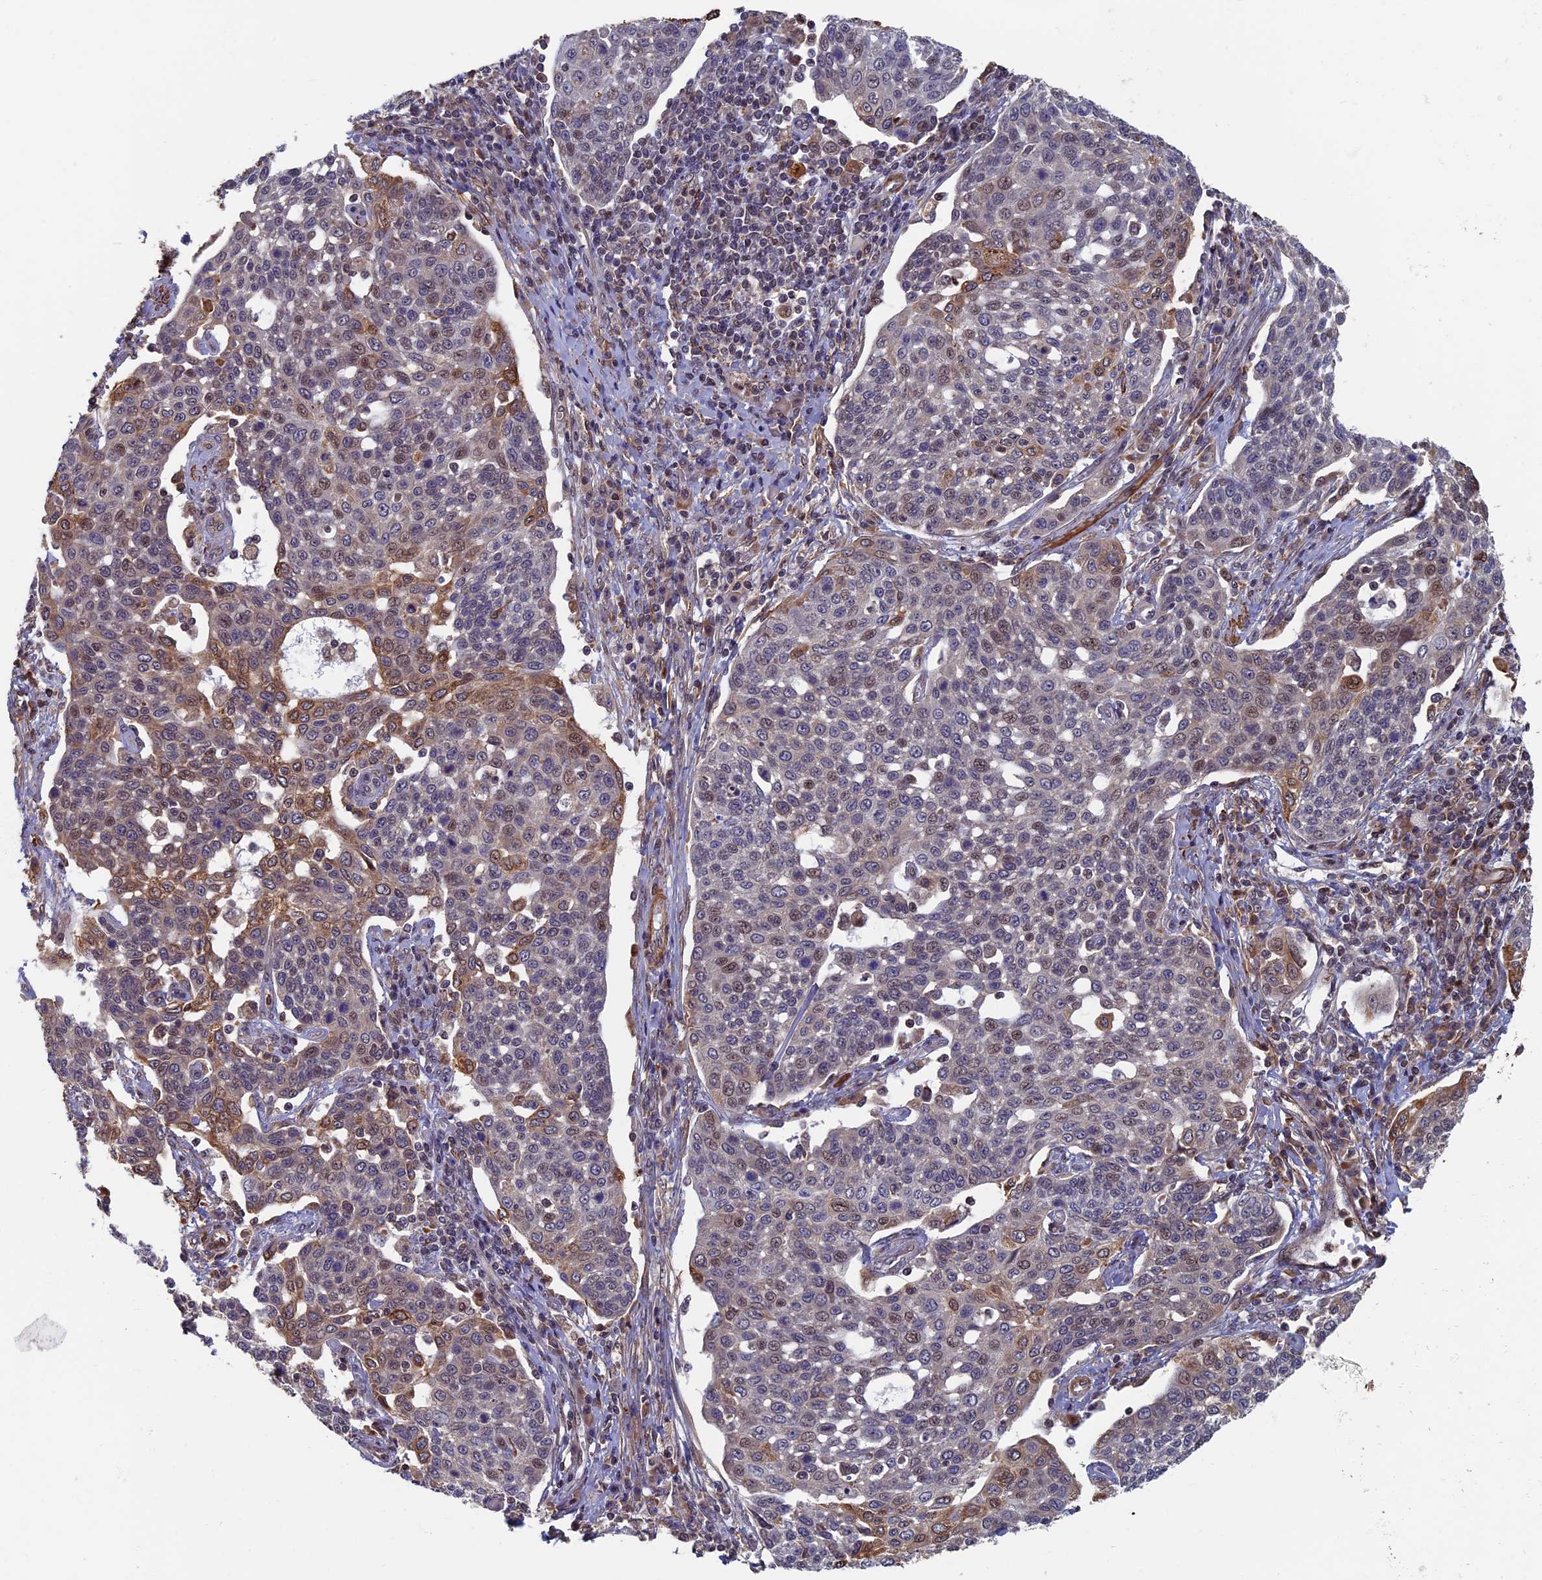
{"staining": {"intensity": "weak", "quantity": "<25%", "location": "cytoplasmic/membranous"}, "tissue": "cervical cancer", "cell_type": "Tumor cells", "image_type": "cancer", "snomed": [{"axis": "morphology", "description": "Squamous cell carcinoma, NOS"}, {"axis": "topography", "description": "Cervix"}], "caption": "Photomicrograph shows no protein expression in tumor cells of cervical cancer (squamous cell carcinoma) tissue.", "gene": "CTDP1", "patient": {"sex": "female", "age": 34}}